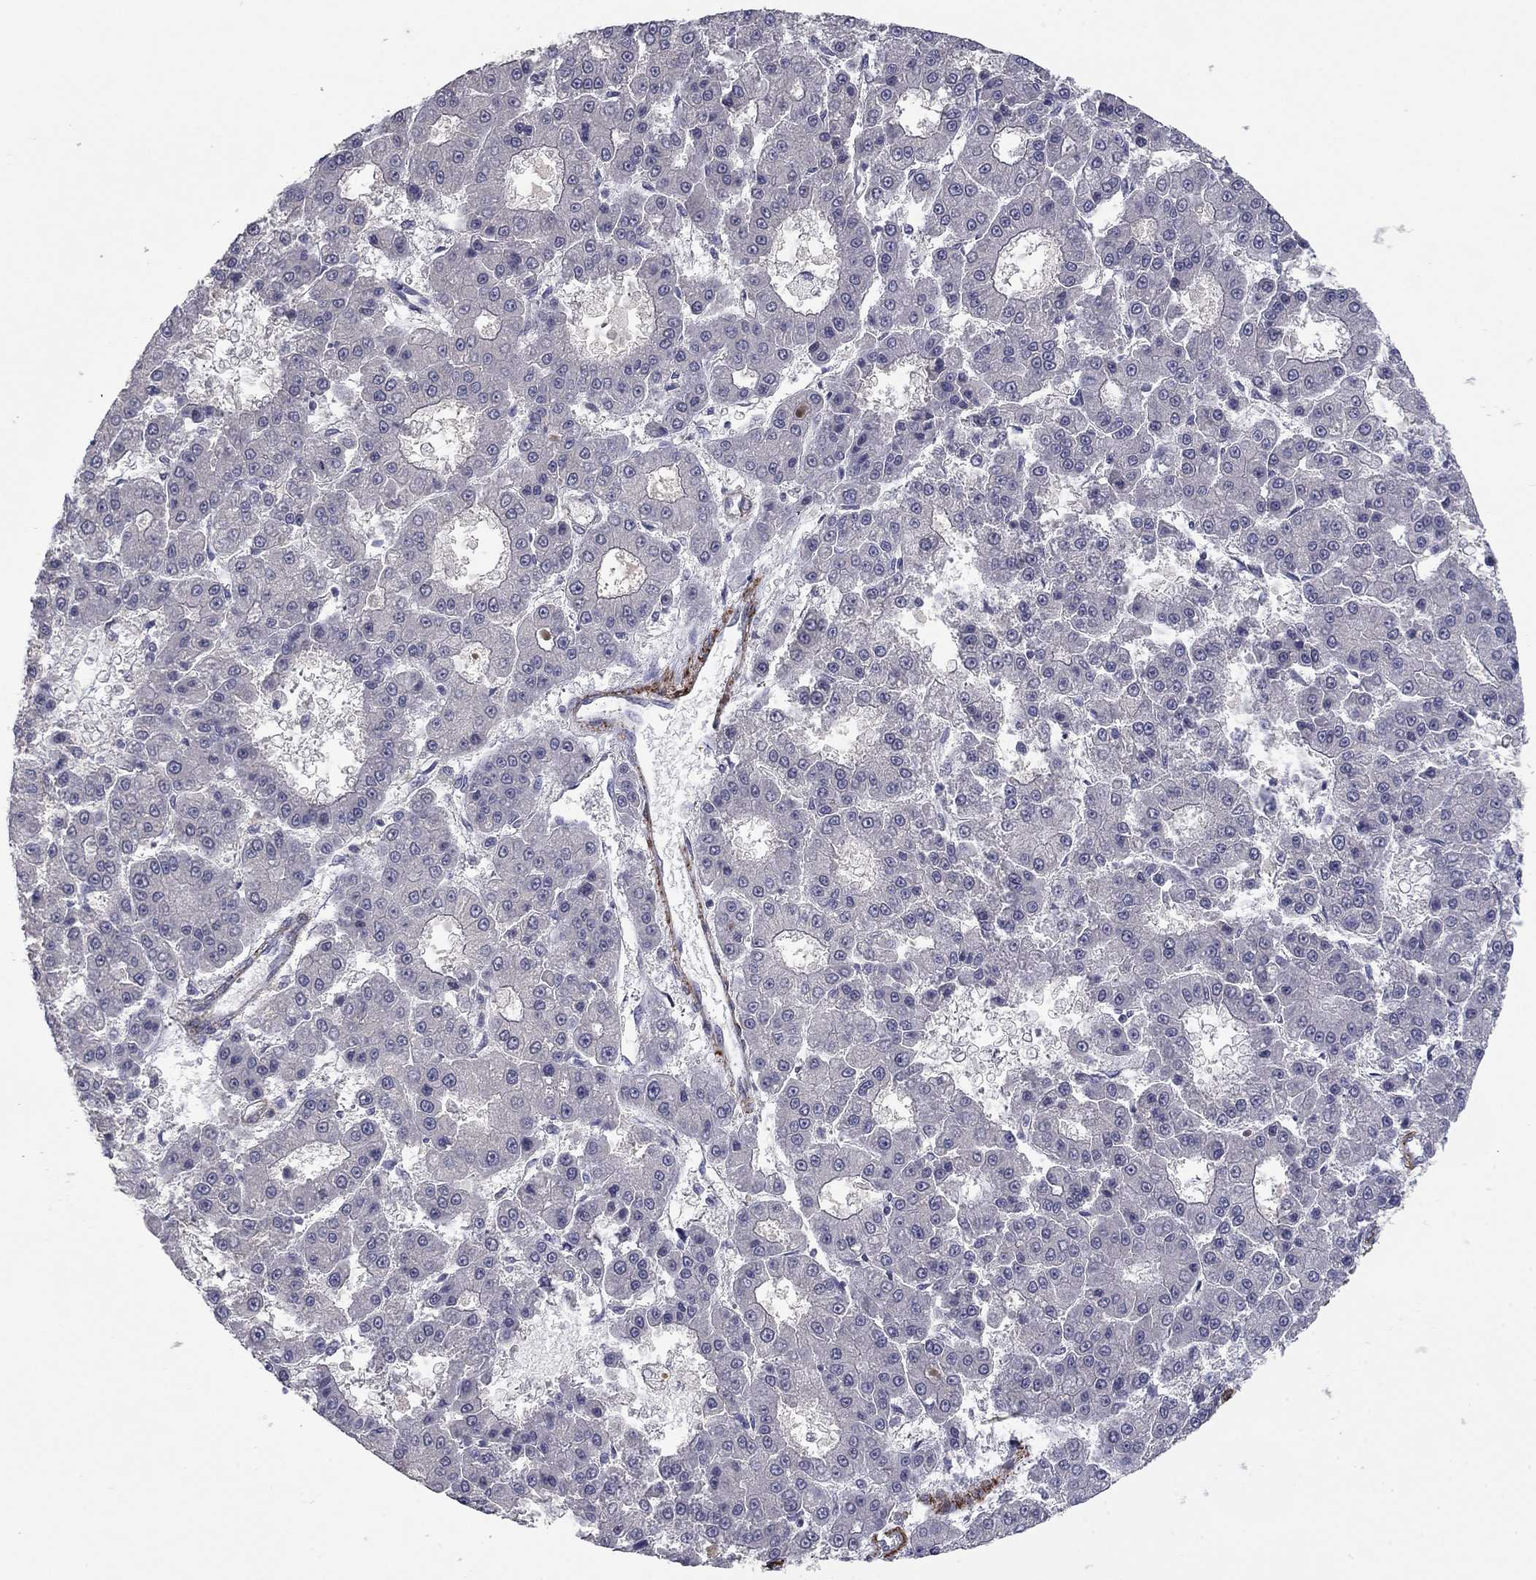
{"staining": {"intensity": "negative", "quantity": "none", "location": "none"}, "tissue": "liver cancer", "cell_type": "Tumor cells", "image_type": "cancer", "snomed": [{"axis": "morphology", "description": "Carcinoma, Hepatocellular, NOS"}, {"axis": "topography", "description": "Liver"}], "caption": "The photomicrograph reveals no staining of tumor cells in liver hepatocellular carcinoma. (DAB immunohistochemistry with hematoxylin counter stain).", "gene": "IP6K3", "patient": {"sex": "male", "age": 70}}